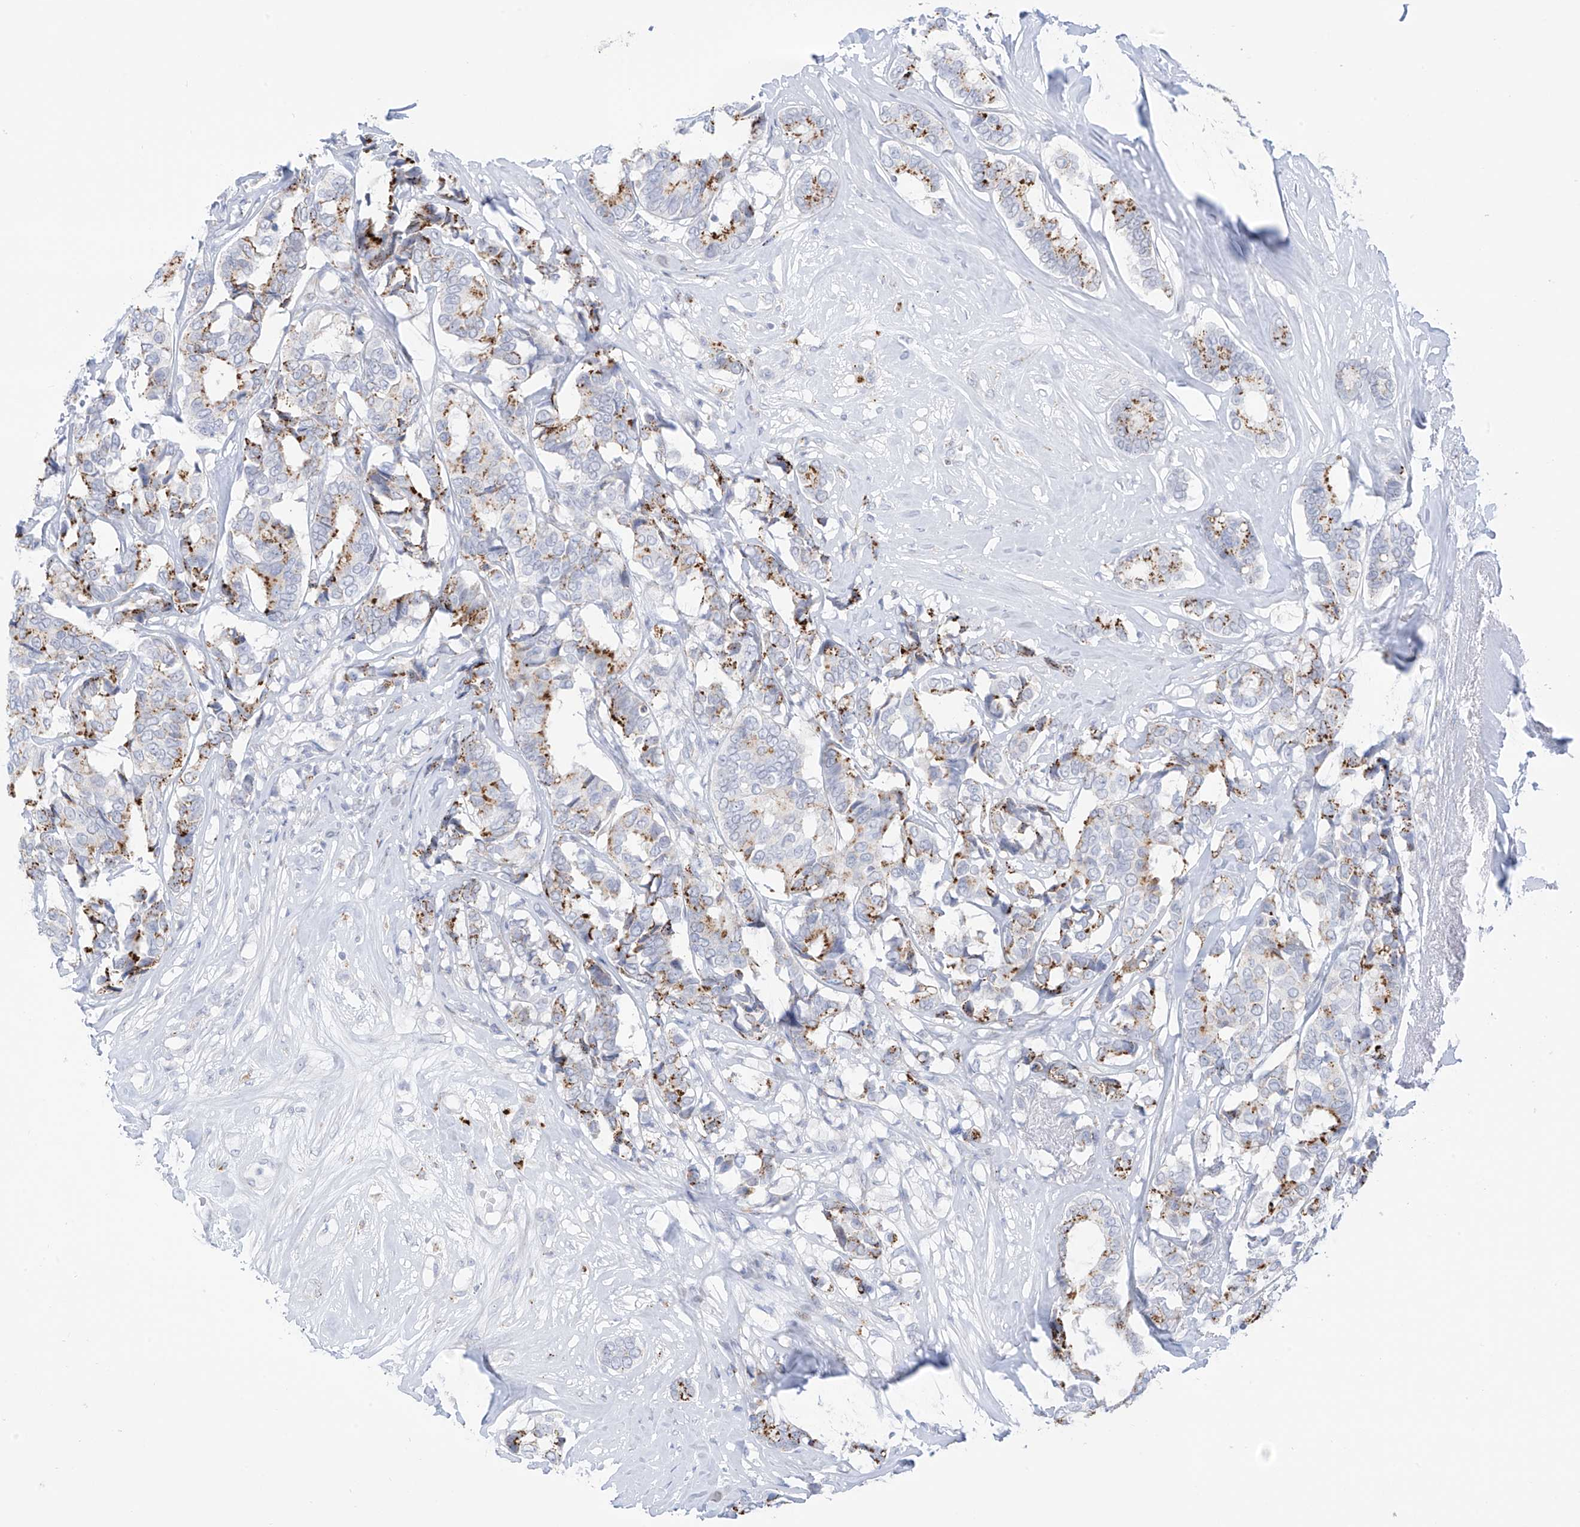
{"staining": {"intensity": "moderate", "quantity": "25%-75%", "location": "cytoplasmic/membranous"}, "tissue": "breast cancer", "cell_type": "Tumor cells", "image_type": "cancer", "snomed": [{"axis": "morphology", "description": "Duct carcinoma"}, {"axis": "topography", "description": "Breast"}], "caption": "A photomicrograph of human infiltrating ductal carcinoma (breast) stained for a protein exhibits moderate cytoplasmic/membranous brown staining in tumor cells.", "gene": "PSPH", "patient": {"sex": "female", "age": 87}}